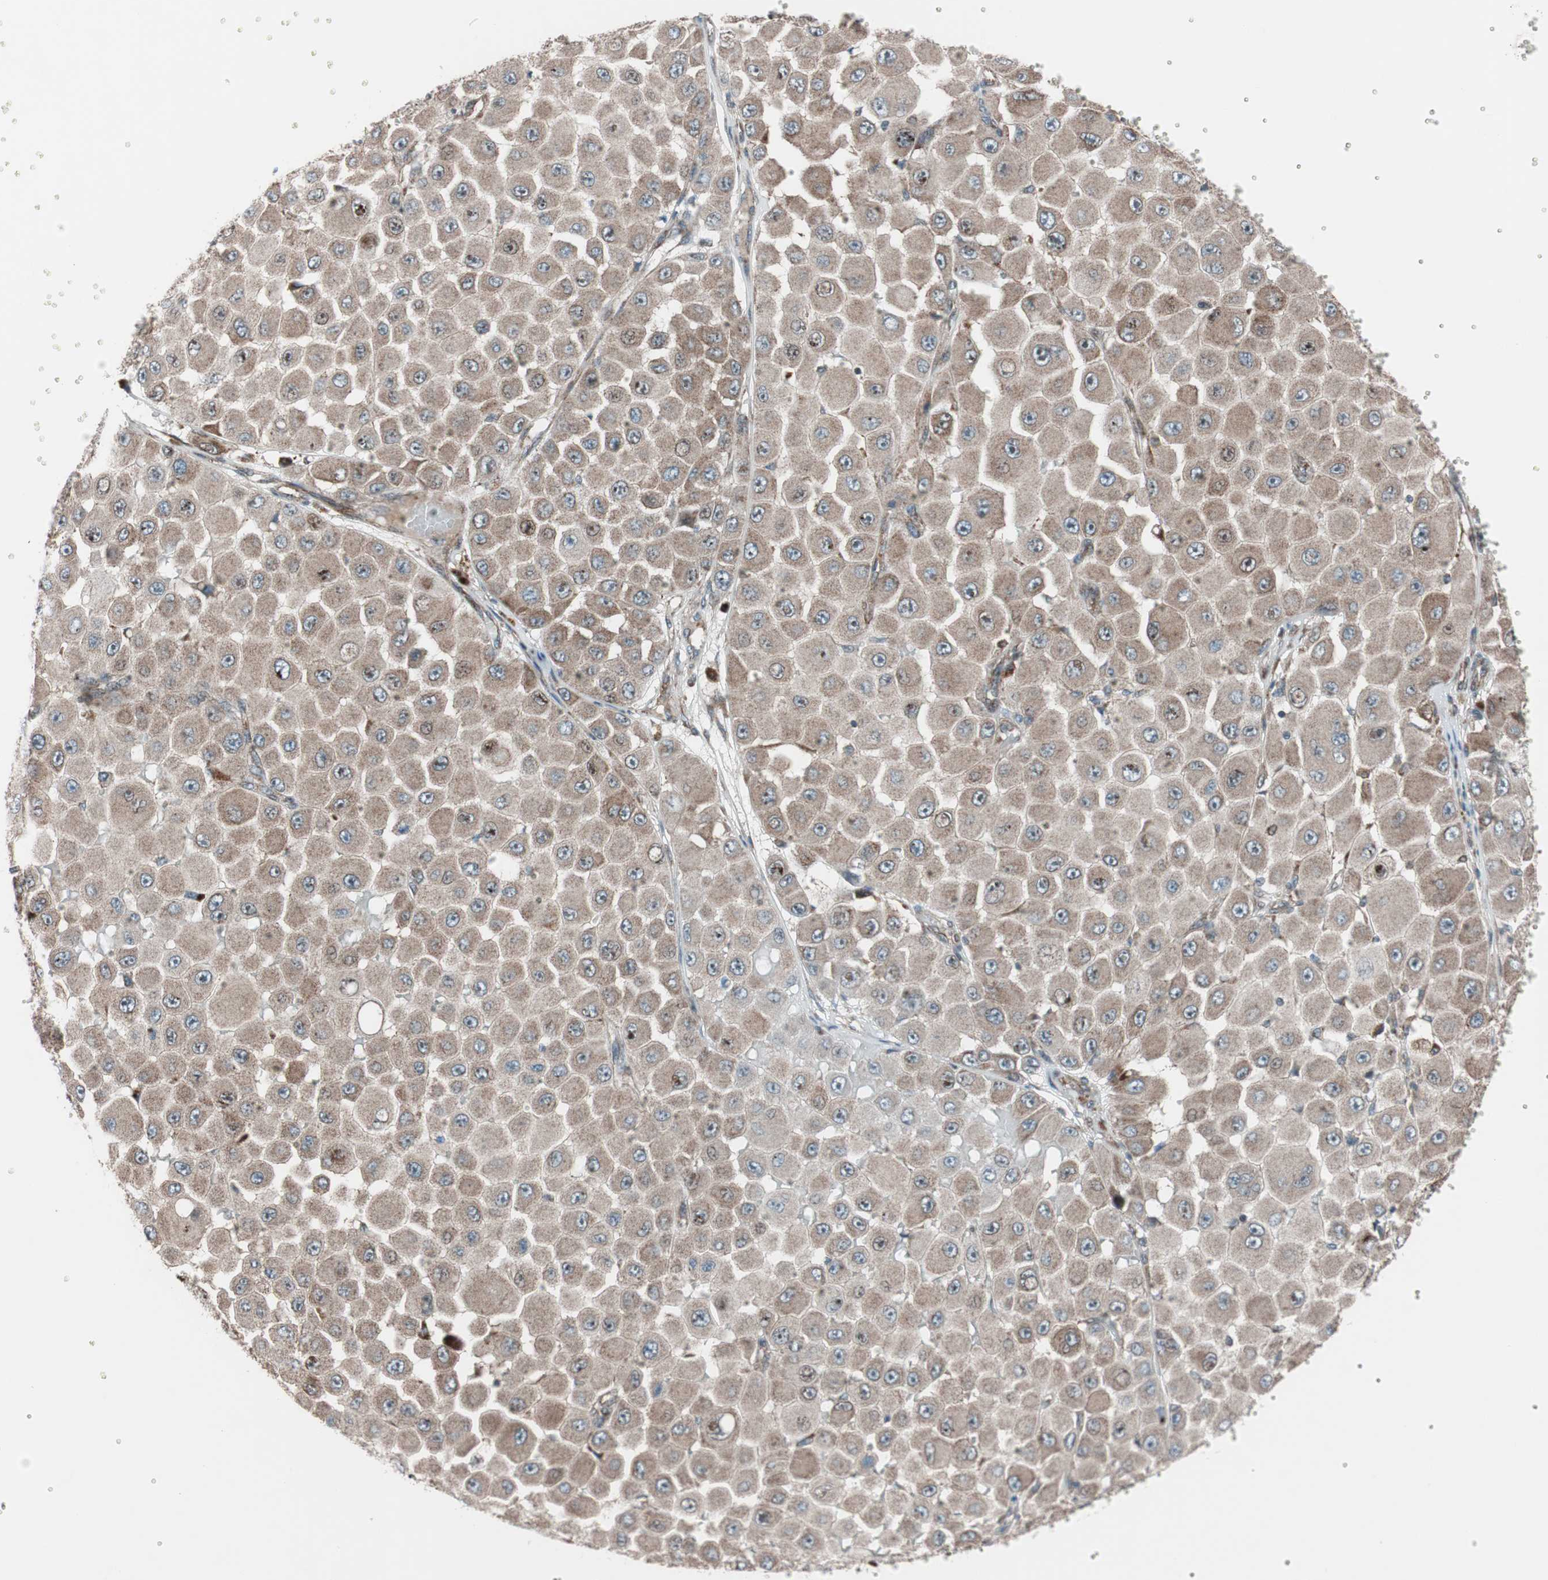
{"staining": {"intensity": "moderate", "quantity": ">75%", "location": "cytoplasmic/membranous"}, "tissue": "melanoma", "cell_type": "Tumor cells", "image_type": "cancer", "snomed": [{"axis": "morphology", "description": "Malignant melanoma, NOS"}, {"axis": "topography", "description": "Skin"}], "caption": "A high-resolution photomicrograph shows immunohistochemistry (IHC) staining of melanoma, which exhibits moderate cytoplasmic/membranous staining in approximately >75% of tumor cells. The staining was performed using DAB, with brown indicating positive protein expression. Nuclei are stained blue with hematoxylin.", "gene": "CCL14", "patient": {"sex": "female", "age": 81}}